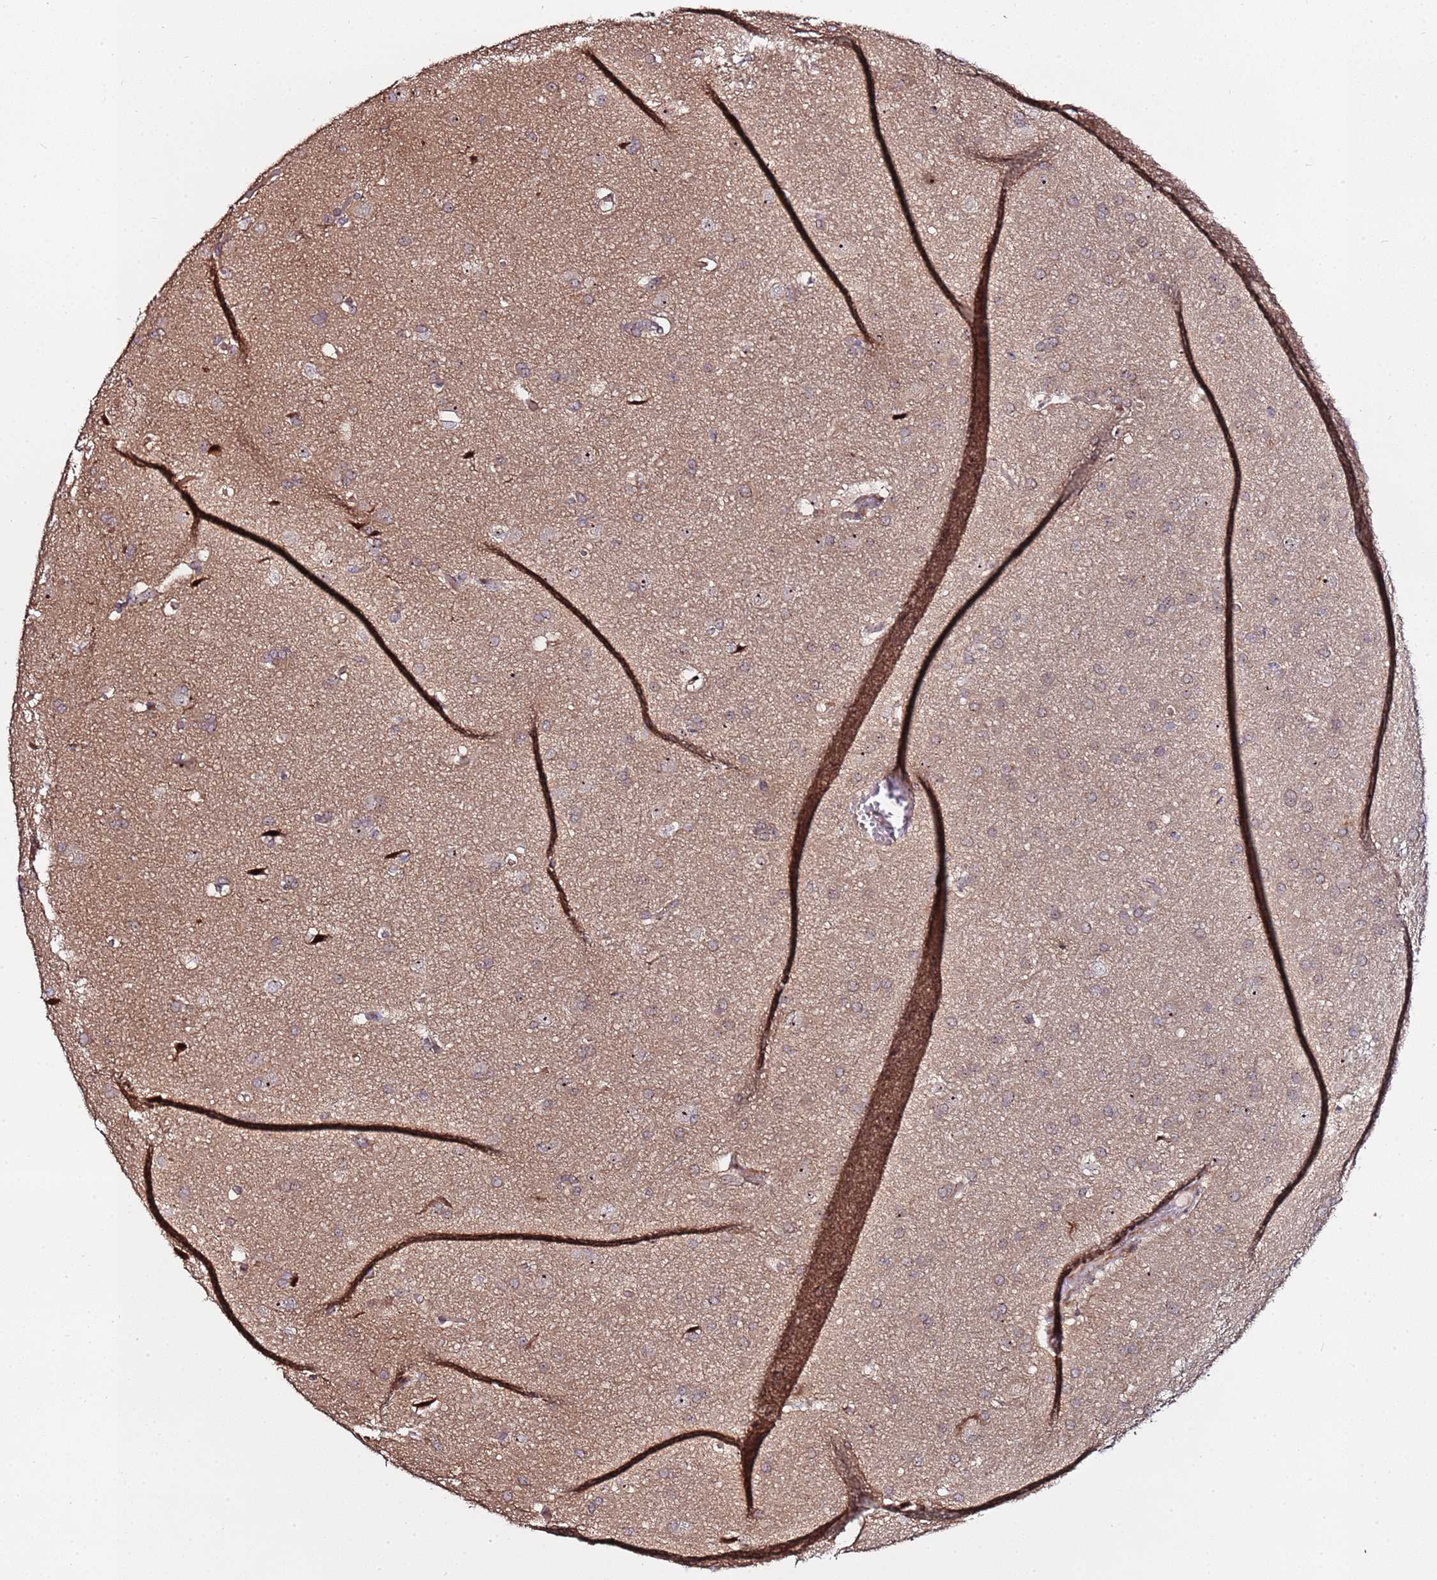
{"staining": {"intensity": "negative", "quantity": "none", "location": "none"}, "tissue": "glioma", "cell_type": "Tumor cells", "image_type": "cancer", "snomed": [{"axis": "morphology", "description": "Glioma, malignant, Low grade"}, {"axis": "topography", "description": "Brain"}], "caption": "There is no significant staining in tumor cells of malignant glioma (low-grade). The staining is performed using DAB (3,3'-diaminobenzidine) brown chromogen with nuclei counter-stained in using hematoxylin.", "gene": "KRI1", "patient": {"sex": "female", "age": 32}}